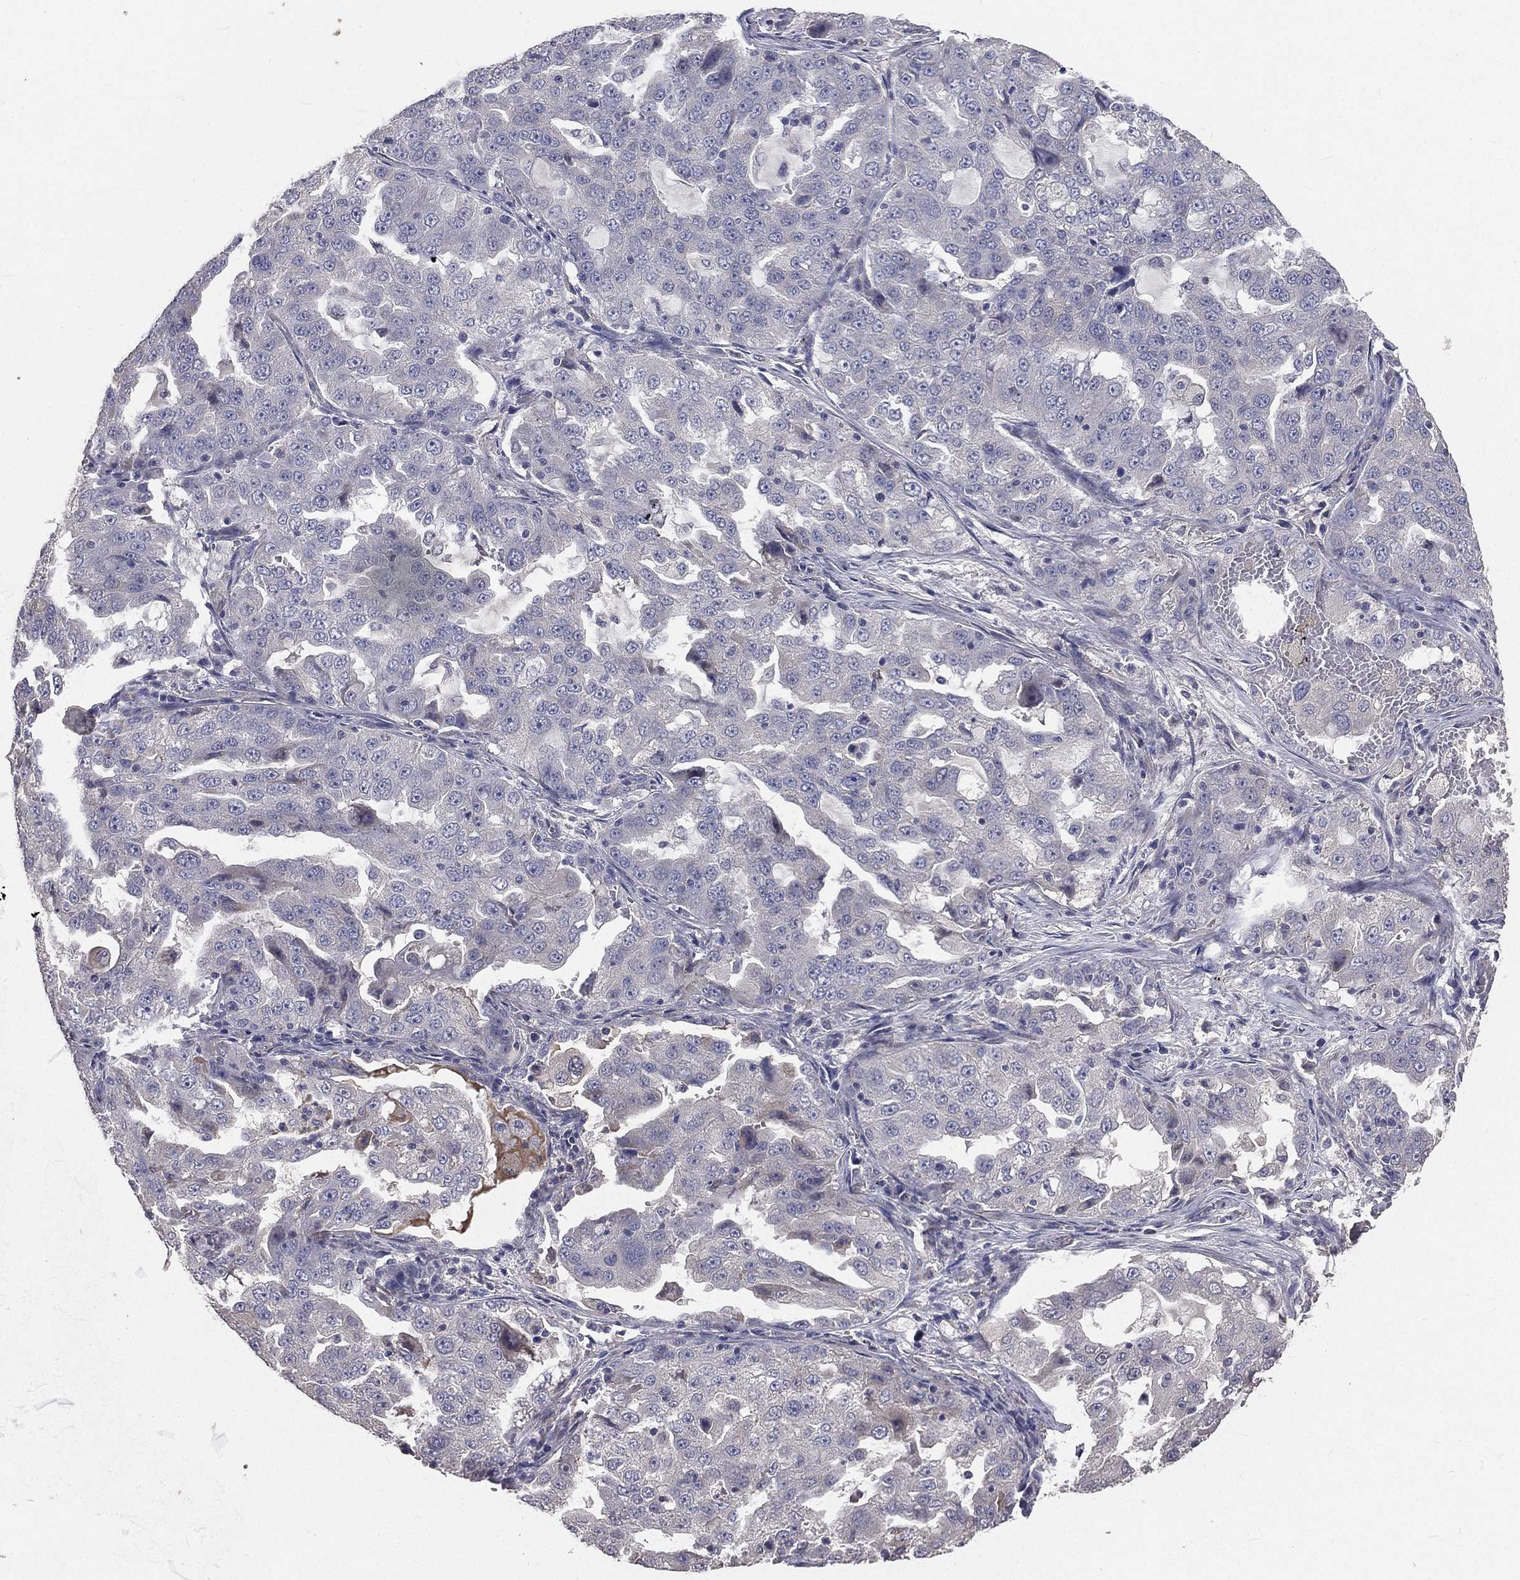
{"staining": {"intensity": "negative", "quantity": "none", "location": "none"}, "tissue": "lung cancer", "cell_type": "Tumor cells", "image_type": "cancer", "snomed": [{"axis": "morphology", "description": "Adenocarcinoma, NOS"}, {"axis": "topography", "description": "Lung"}], "caption": "This is an immunohistochemistry image of human lung cancer. There is no staining in tumor cells.", "gene": "CROCC", "patient": {"sex": "female", "age": 61}}